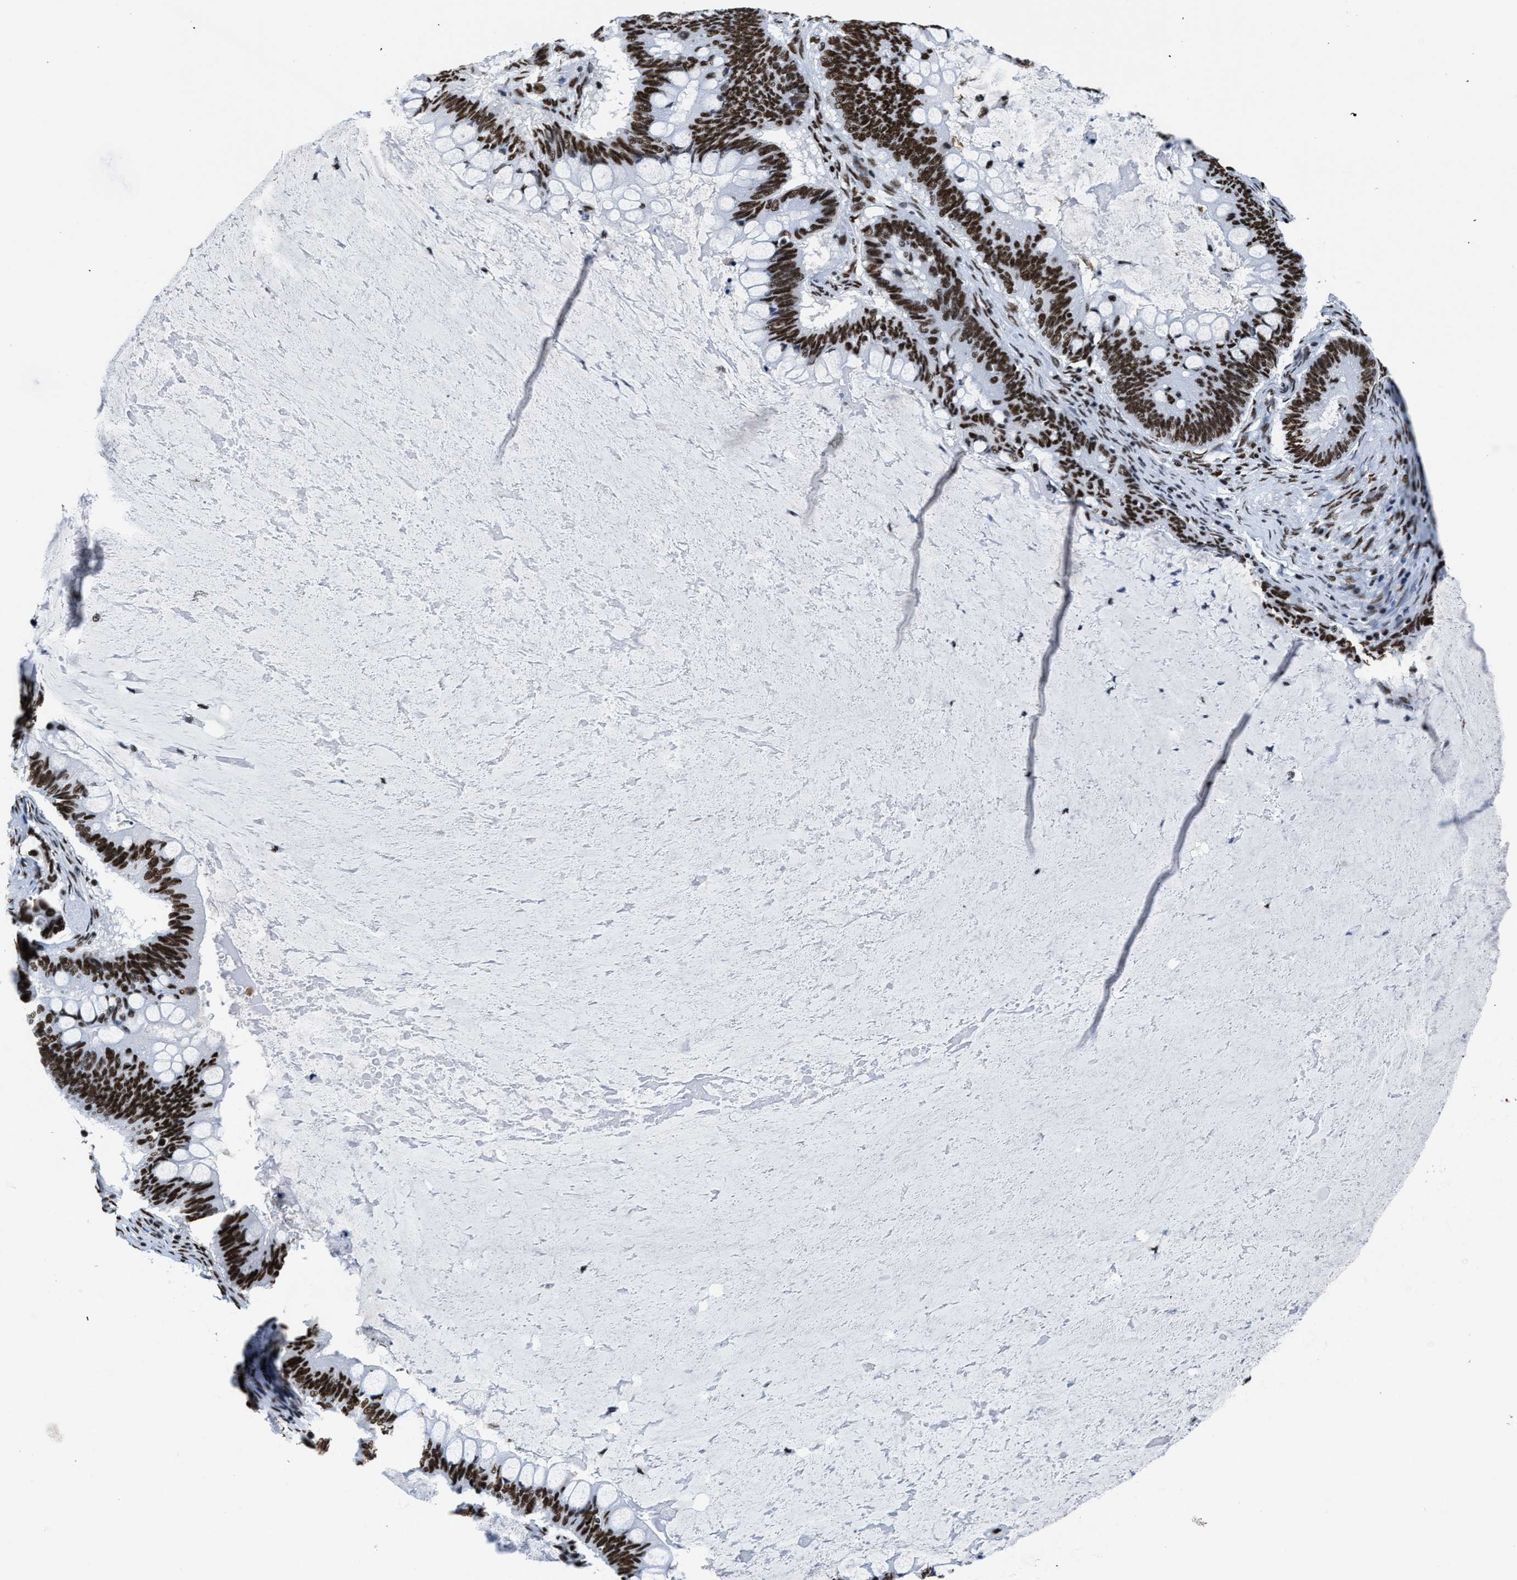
{"staining": {"intensity": "strong", "quantity": ">75%", "location": "nuclear"}, "tissue": "ovarian cancer", "cell_type": "Tumor cells", "image_type": "cancer", "snomed": [{"axis": "morphology", "description": "Cystadenocarcinoma, mucinous, NOS"}, {"axis": "topography", "description": "Ovary"}], "caption": "Mucinous cystadenocarcinoma (ovarian) stained with immunohistochemistry (IHC) reveals strong nuclear positivity in approximately >75% of tumor cells.", "gene": "SMARCC2", "patient": {"sex": "female", "age": 61}}